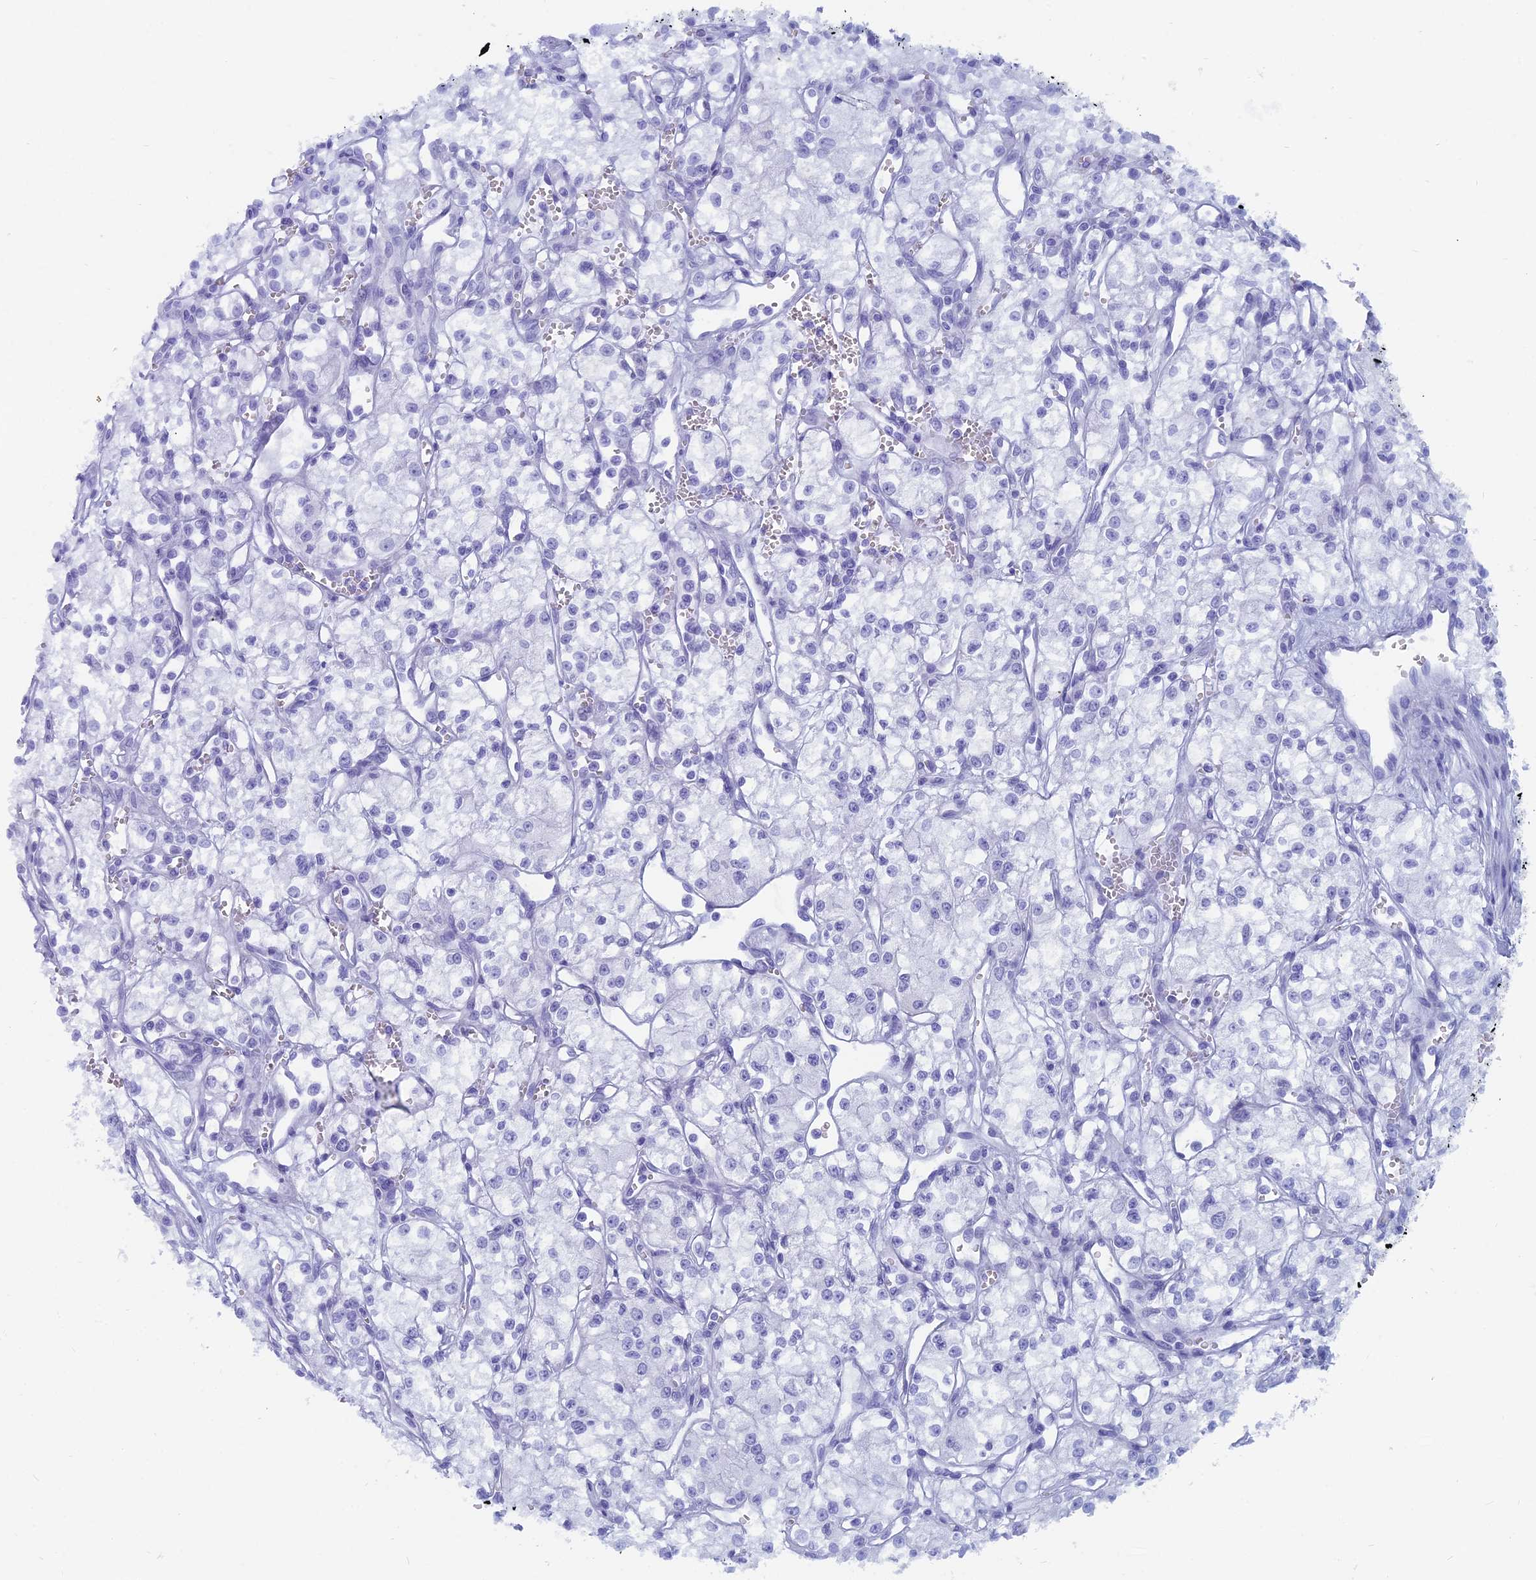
{"staining": {"intensity": "negative", "quantity": "none", "location": "none"}, "tissue": "renal cancer", "cell_type": "Tumor cells", "image_type": "cancer", "snomed": [{"axis": "morphology", "description": "Adenocarcinoma, NOS"}, {"axis": "topography", "description": "Kidney"}], "caption": "A photomicrograph of human renal adenocarcinoma is negative for staining in tumor cells.", "gene": "CAPS", "patient": {"sex": "male", "age": 59}}